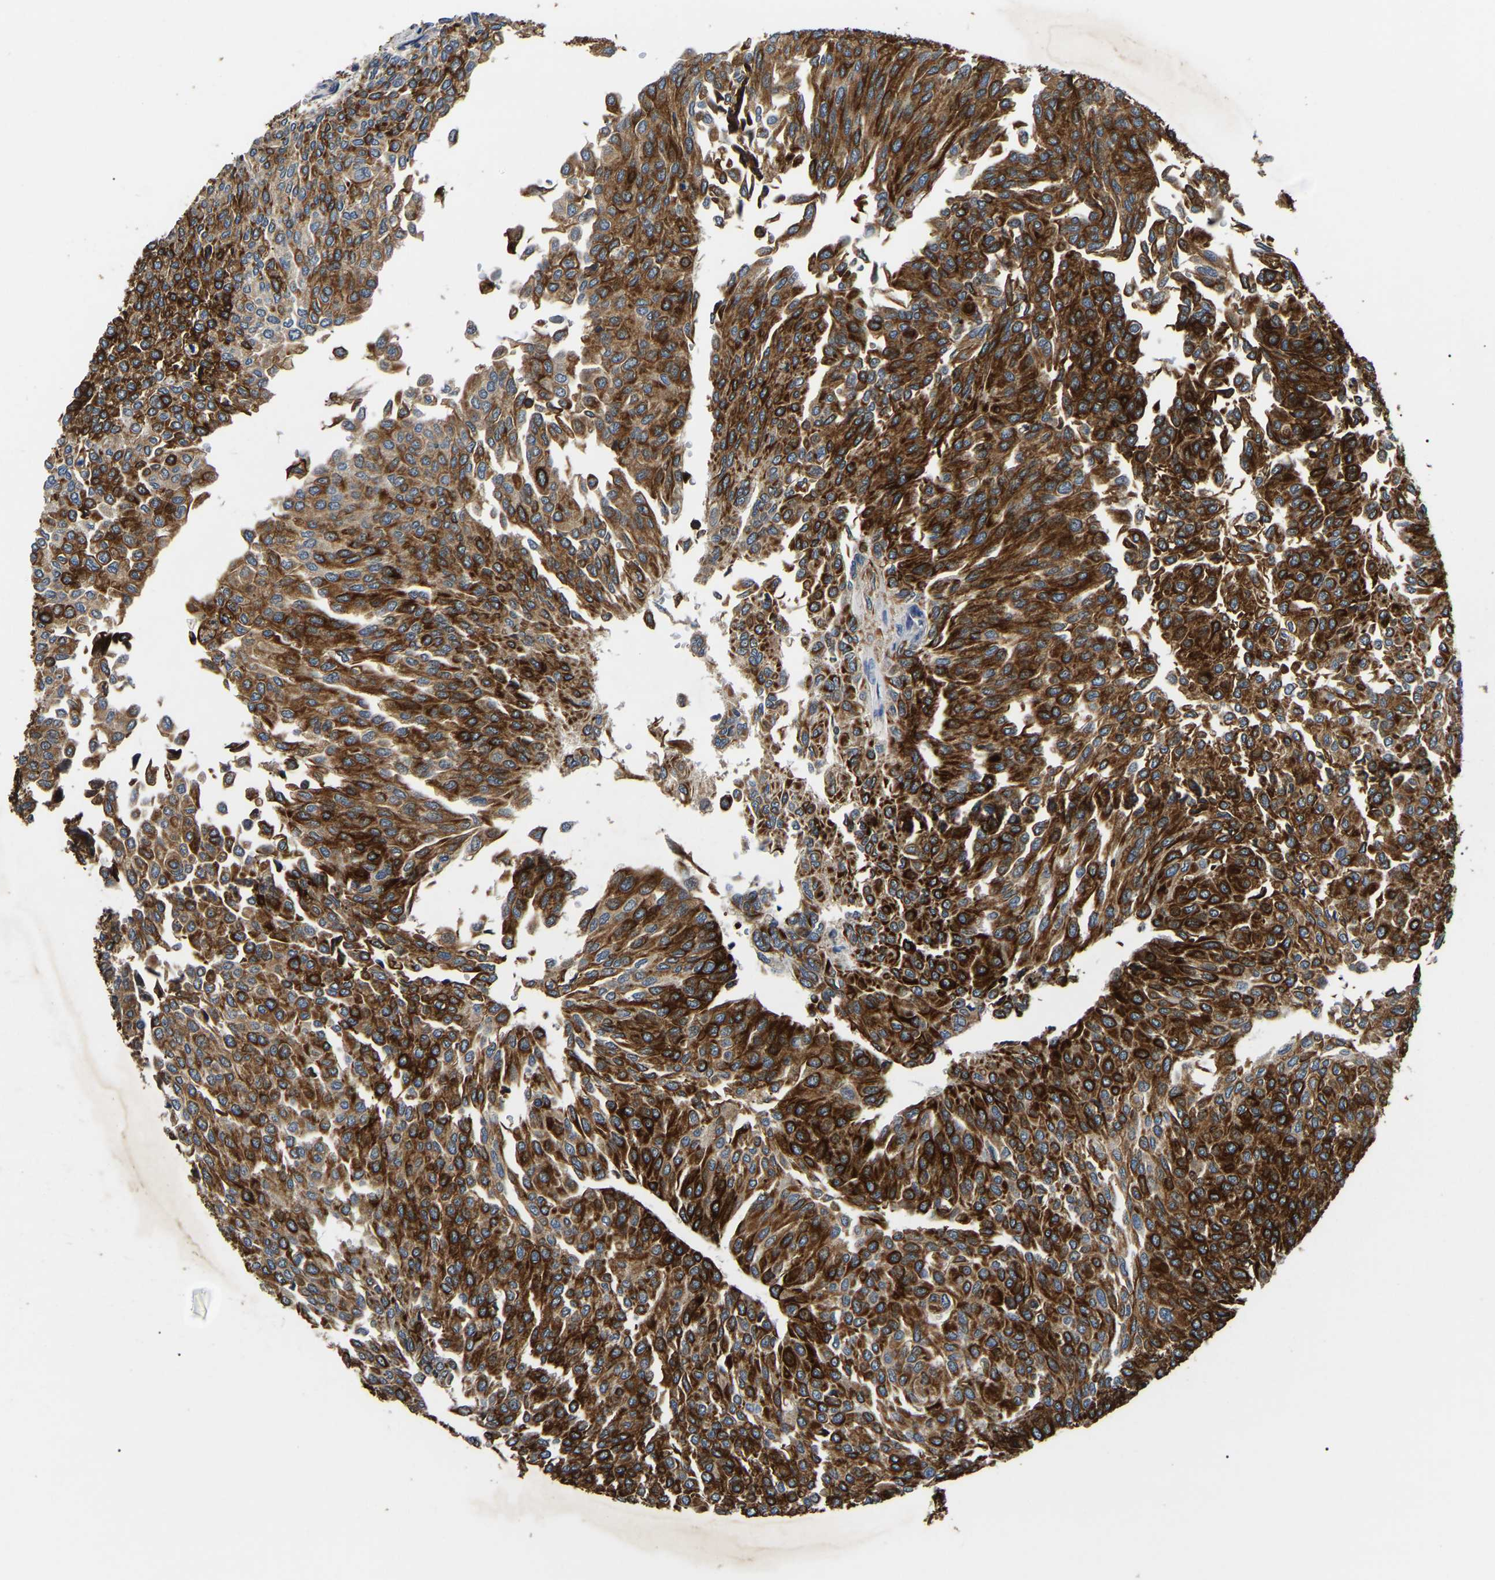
{"staining": {"intensity": "strong", "quantity": ">75%", "location": "cytoplasmic/membranous"}, "tissue": "urothelial cancer", "cell_type": "Tumor cells", "image_type": "cancer", "snomed": [{"axis": "morphology", "description": "Urothelial carcinoma, Low grade"}, {"axis": "topography", "description": "Urinary bladder"}], "caption": "Immunohistochemistry of human low-grade urothelial carcinoma demonstrates high levels of strong cytoplasmic/membranous staining in about >75% of tumor cells. Nuclei are stained in blue.", "gene": "SMPD2", "patient": {"sex": "female", "age": 79}}